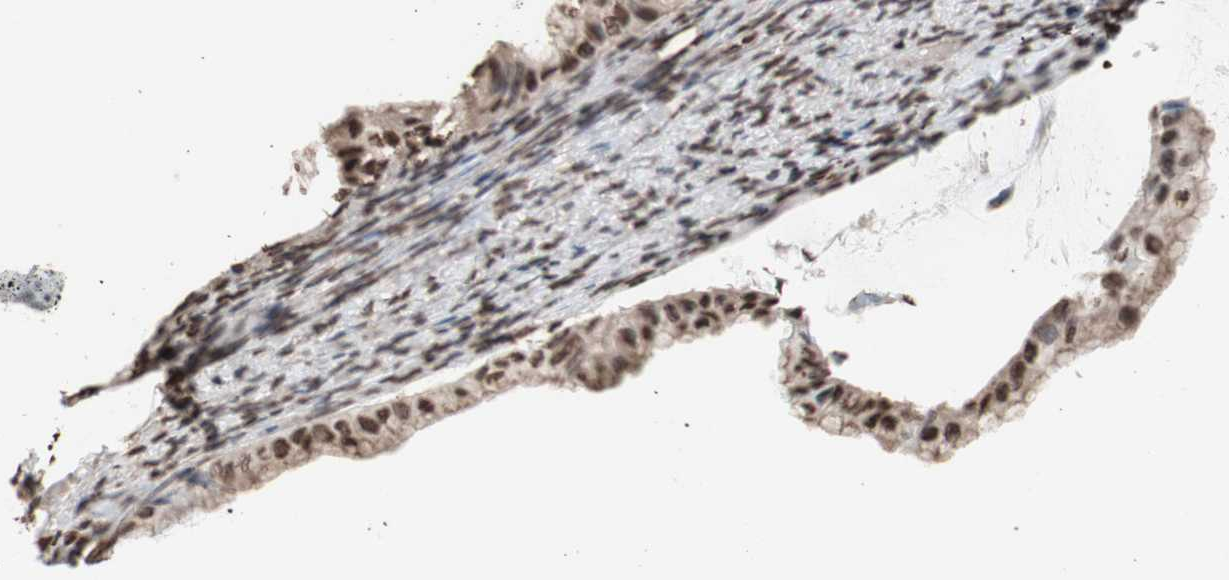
{"staining": {"intensity": "moderate", "quantity": ">75%", "location": "cytoplasmic/membranous,nuclear"}, "tissue": "ovarian cancer", "cell_type": "Tumor cells", "image_type": "cancer", "snomed": [{"axis": "morphology", "description": "Cystadenocarcinoma, mucinous, NOS"}, {"axis": "topography", "description": "Ovary"}], "caption": "A micrograph of mucinous cystadenocarcinoma (ovarian) stained for a protein demonstrates moderate cytoplasmic/membranous and nuclear brown staining in tumor cells.", "gene": "SNAI2", "patient": {"sex": "female", "age": 61}}